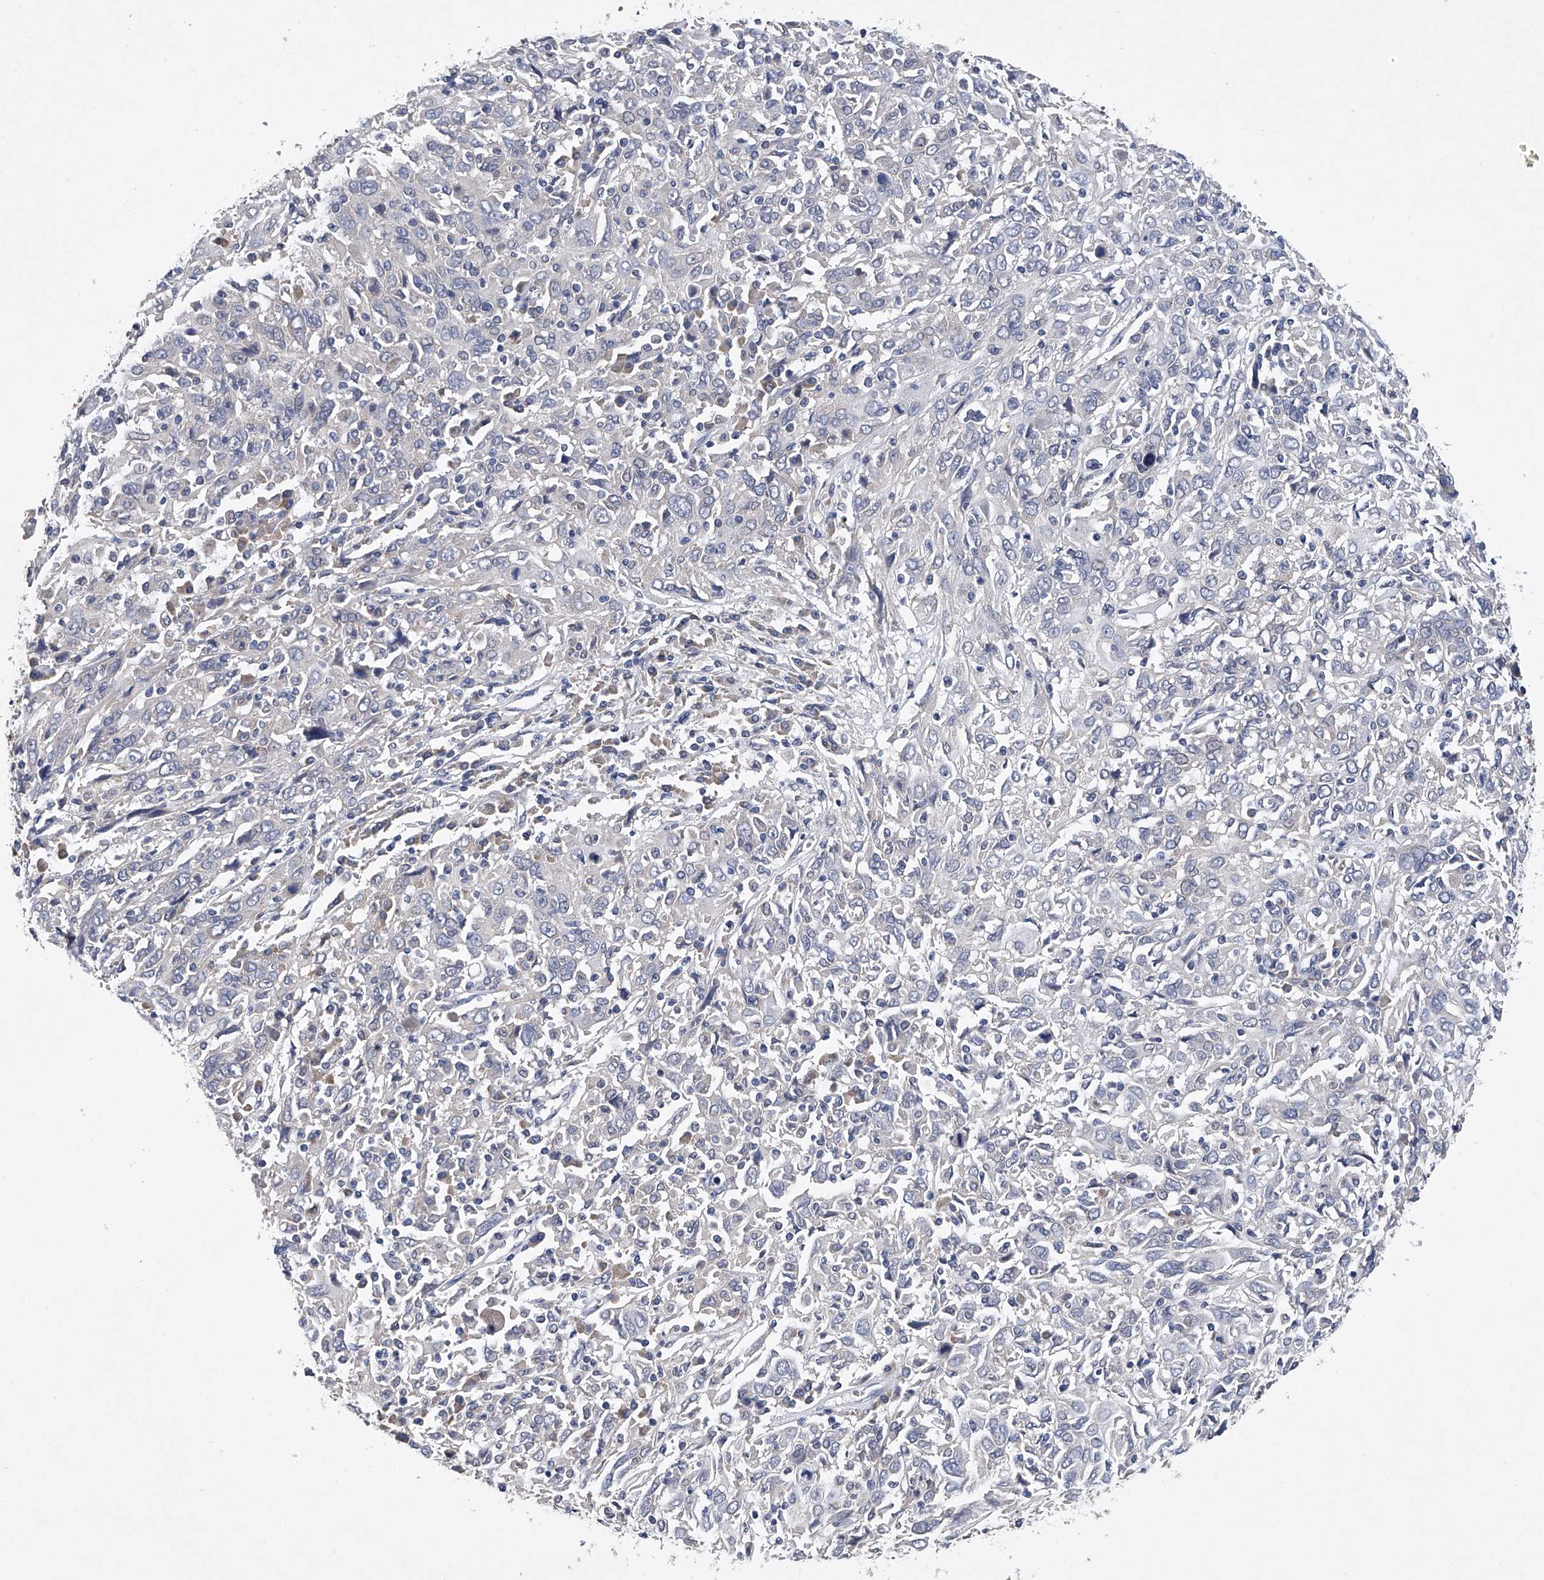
{"staining": {"intensity": "negative", "quantity": "none", "location": "none"}, "tissue": "cervical cancer", "cell_type": "Tumor cells", "image_type": "cancer", "snomed": [{"axis": "morphology", "description": "Squamous cell carcinoma, NOS"}, {"axis": "topography", "description": "Cervix"}], "caption": "Immunohistochemistry photomicrograph of neoplastic tissue: squamous cell carcinoma (cervical) stained with DAB (3,3'-diaminobenzidine) displays no significant protein staining in tumor cells.", "gene": "RNF5", "patient": {"sex": "female", "age": 46}}